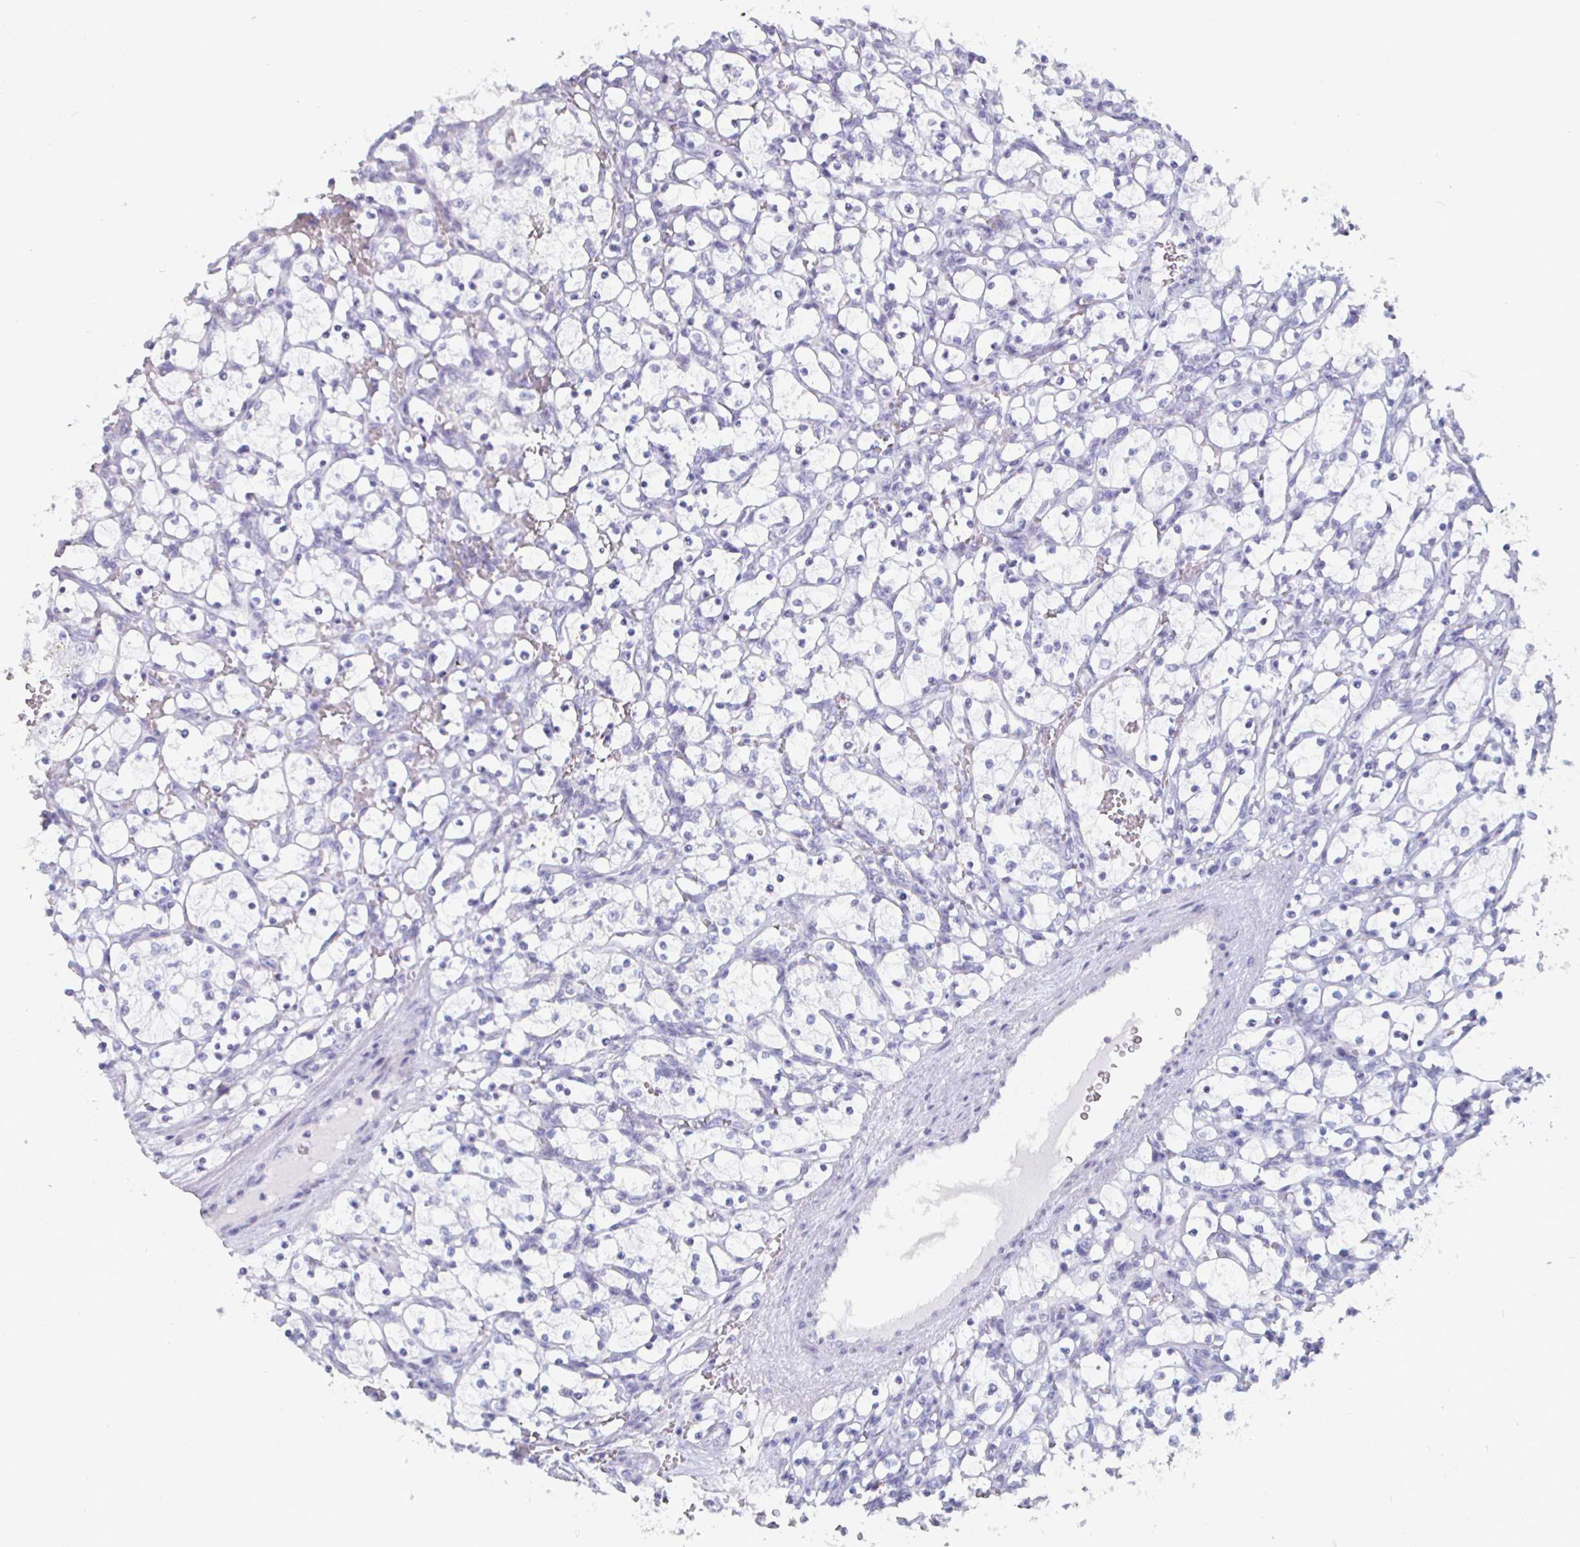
{"staining": {"intensity": "negative", "quantity": "none", "location": "none"}, "tissue": "renal cancer", "cell_type": "Tumor cells", "image_type": "cancer", "snomed": [{"axis": "morphology", "description": "Adenocarcinoma, NOS"}, {"axis": "topography", "description": "Kidney"}], "caption": "IHC of human renal cancer demonstrates no expression in tumor cells.", "gene": "DMRTB1", "patient": {"sex": "female", "age": 69}}